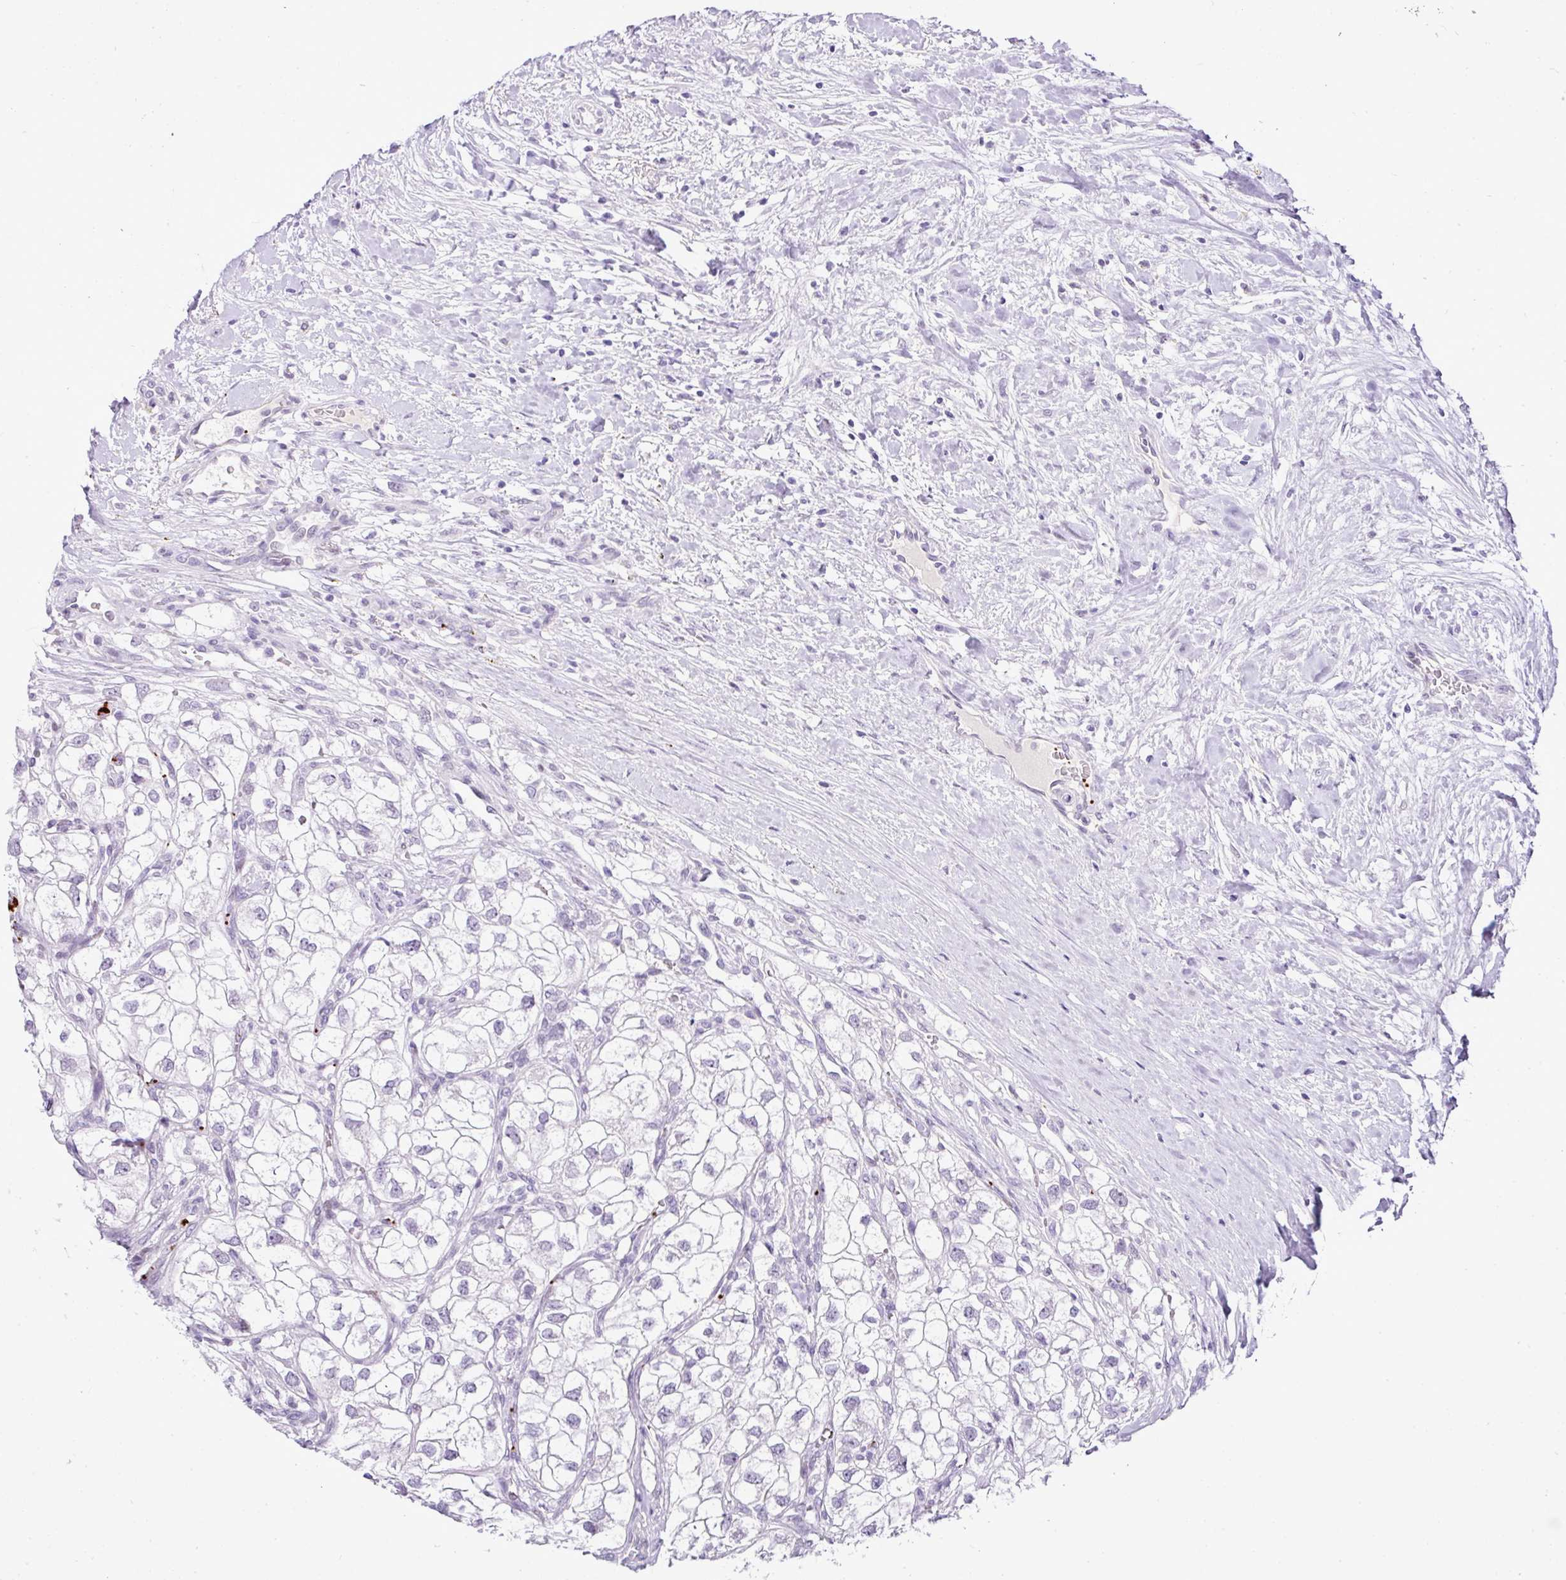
{"staining": {"intensity": "negative", "quantity": "none", "location": "none"}, "tissue": "renal cancer", "cell_type": "Tumor cells", "image_type": "cancer", "snomed": [{"axis": "morphology", "description": "Adenocarcinoma, NOS"}, {"axis": "topography", "description": "Kidney"}], "caption": "The immunohistochemistry histopathology image has no significant expression in tumor cells of renal adenocarcinoma tissue.", "gene": "CMTM5", "patient": {"sex": "male", "age": 59}}